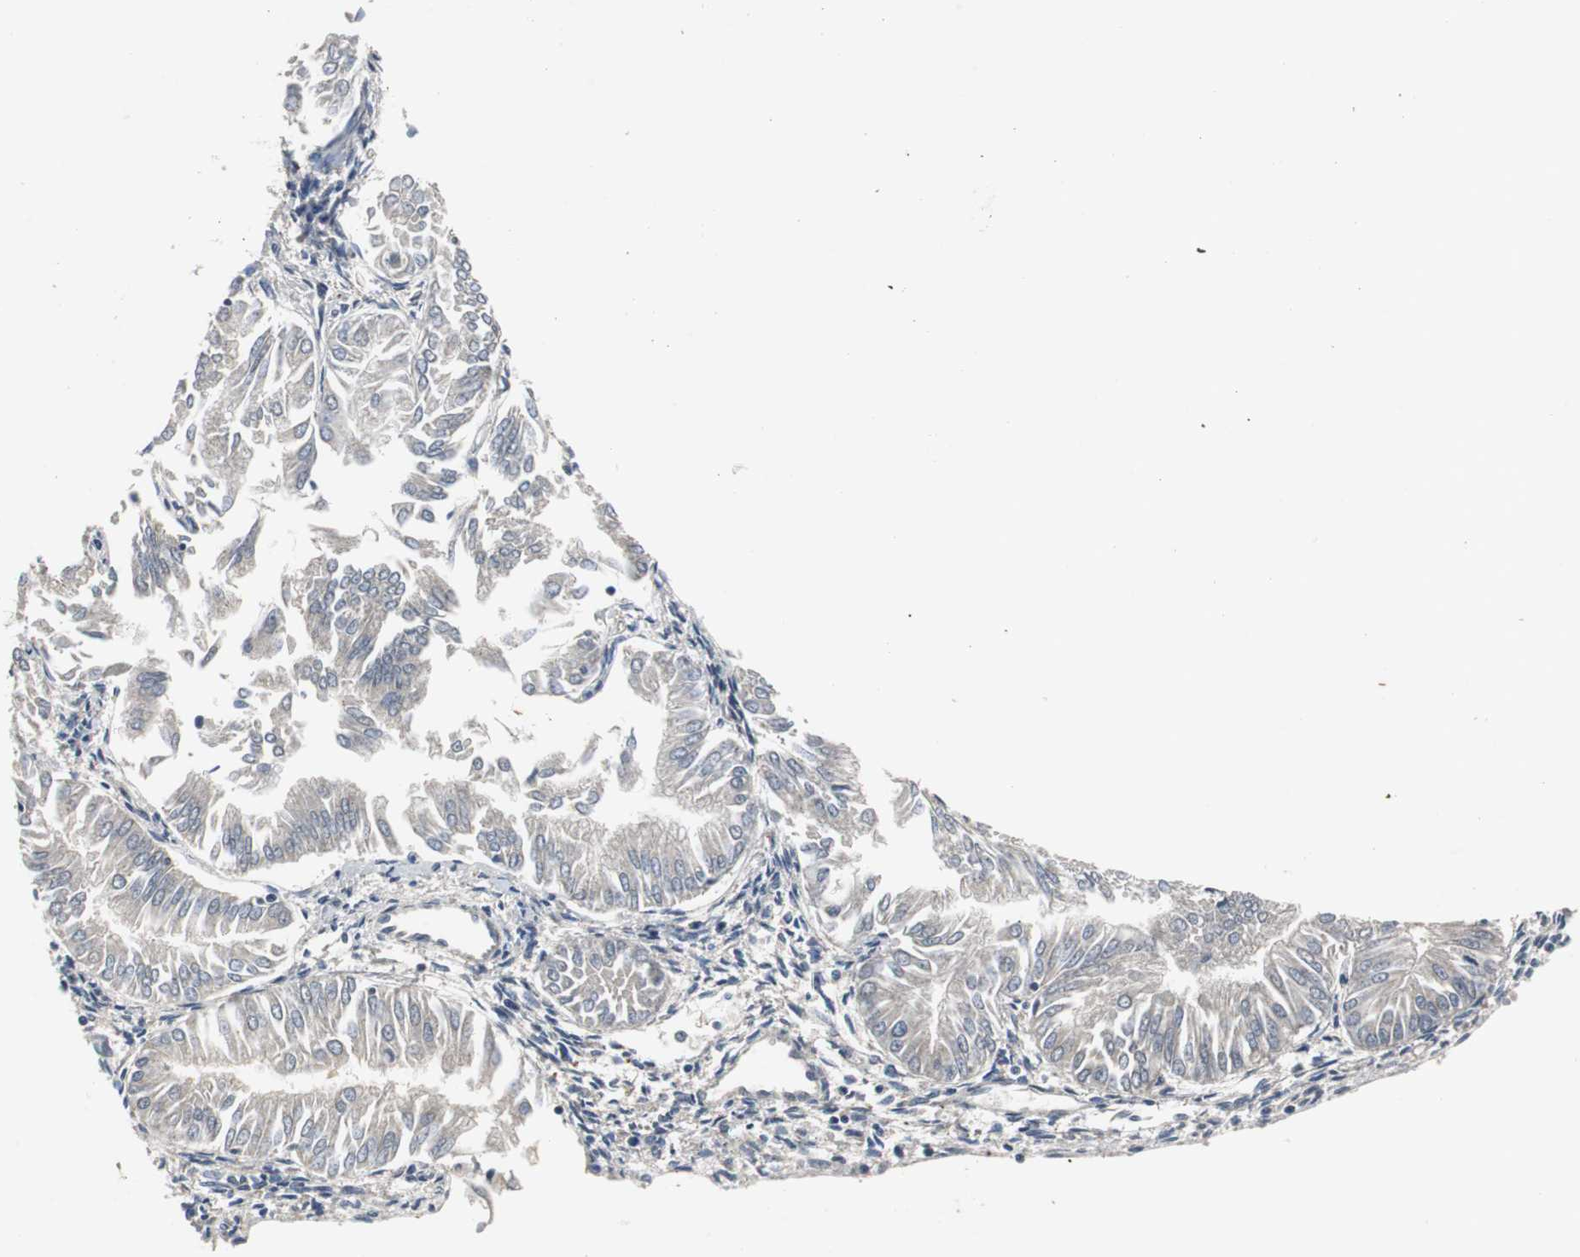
{"staining": {"intensity": "negative", "quantity": "none", "location": "none"}, "tissue": "endometrial cancer", "cell_type": "Tumor cells", "image_type": "cancer", "snomed": [{"axis": "morphology", "description": "Adenocarcinoma, NOS"}, {"axis": "topography", "description": "Endometrium"}], "caption": "Image shows no protein staining in tumor cells of endometrial cancer (adenocarcinoma) tissue.", "gene": "ISCU", "patient": {"sex": "female", "age": 53}}